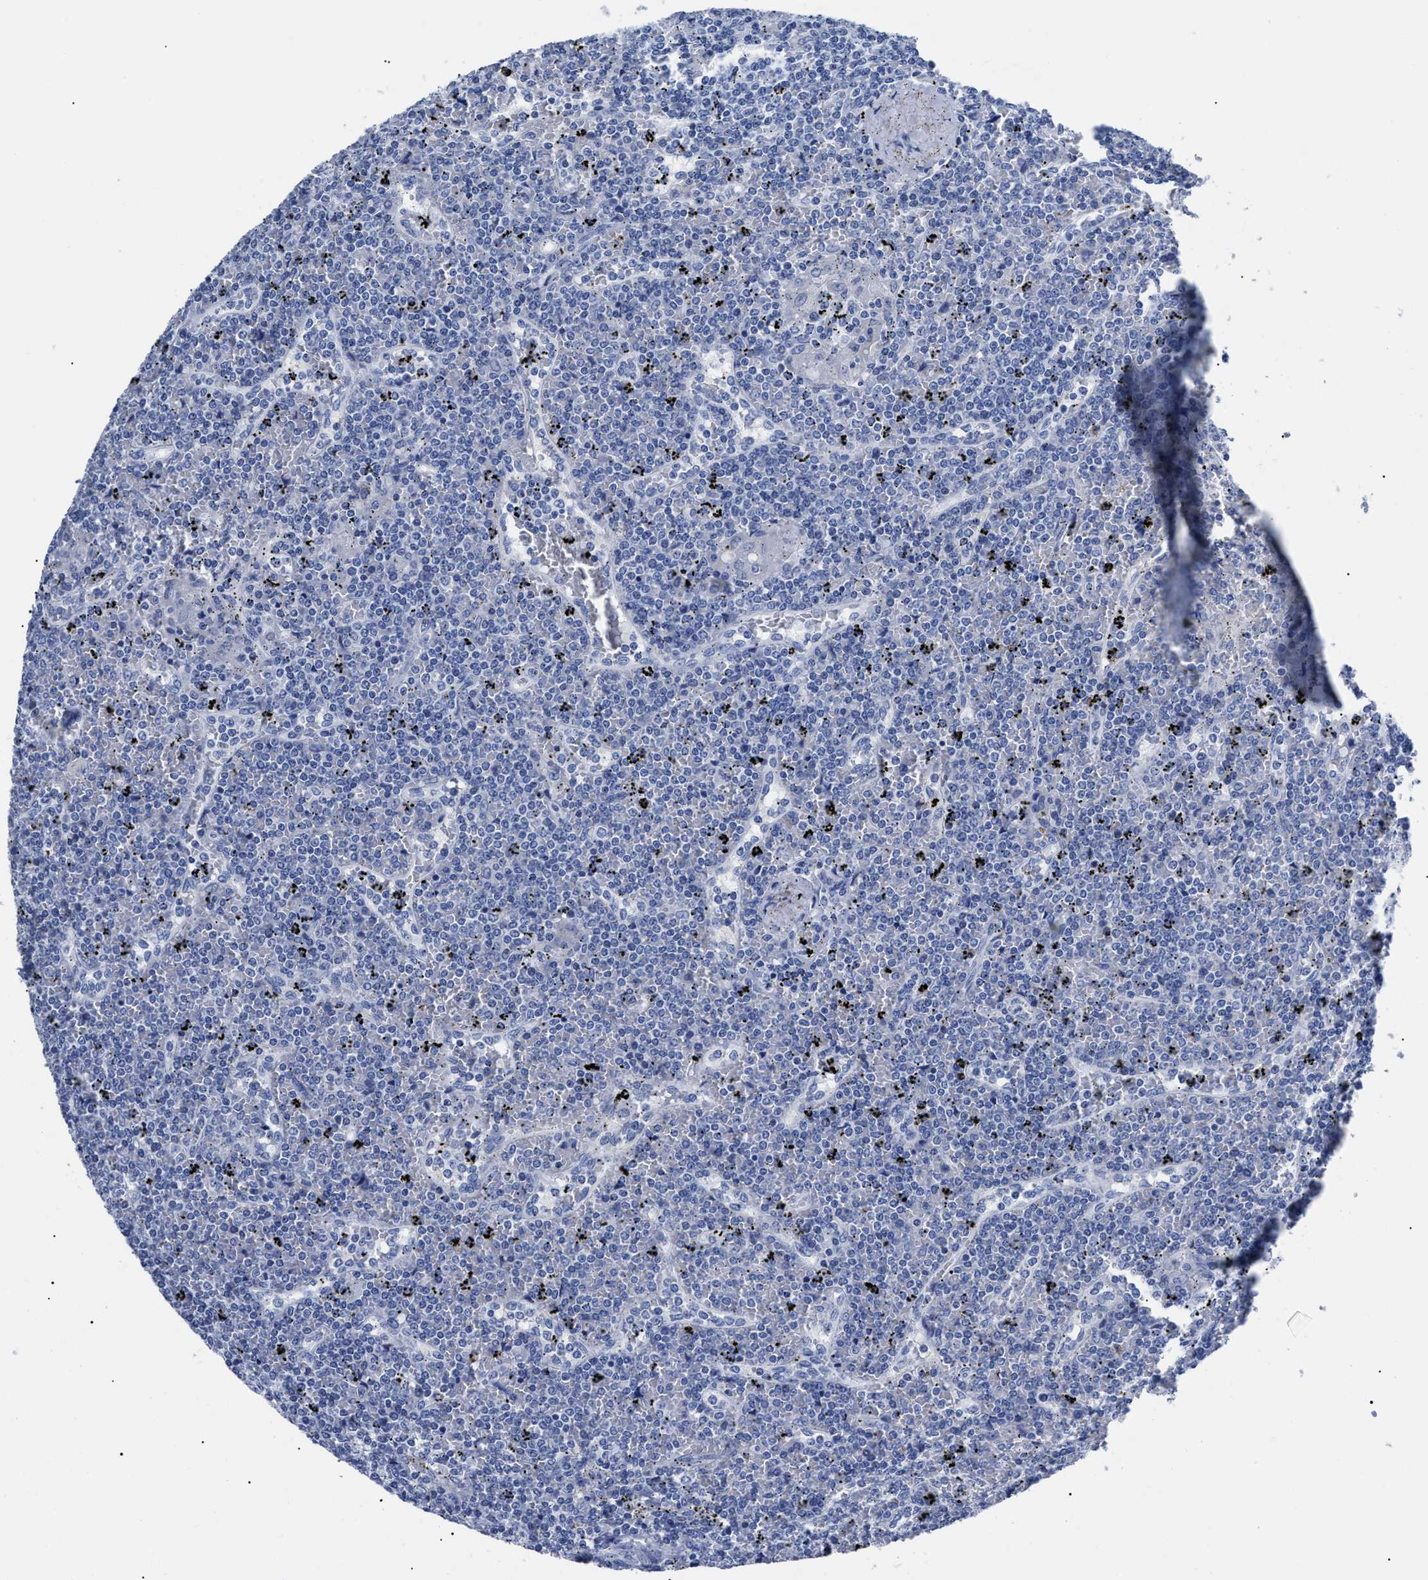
{"staining": {"intensity": "negative", "quantity": "none", "location": "none"}, "tissue": "lymphoma", "cell_type": "Tumor cells", "image_type": "cancer", "snomed": [{"axis": "morphology", "description": "Malignant lymphoma, non-Hodgkin's type, Low grade"}, {"axis": "topography", "description": "Spleen"}], "caption": "This is a micrograph of IHC staining of lymphoma, which shows no staining in tumor cells. The staining is performed using DAB (3,3'-diaminobenzidine) brown chromogen with nuclei counter-stained in using hematoxylin.", "gene": "ALPG", "patient": {"sex": "female", "age": 19}}